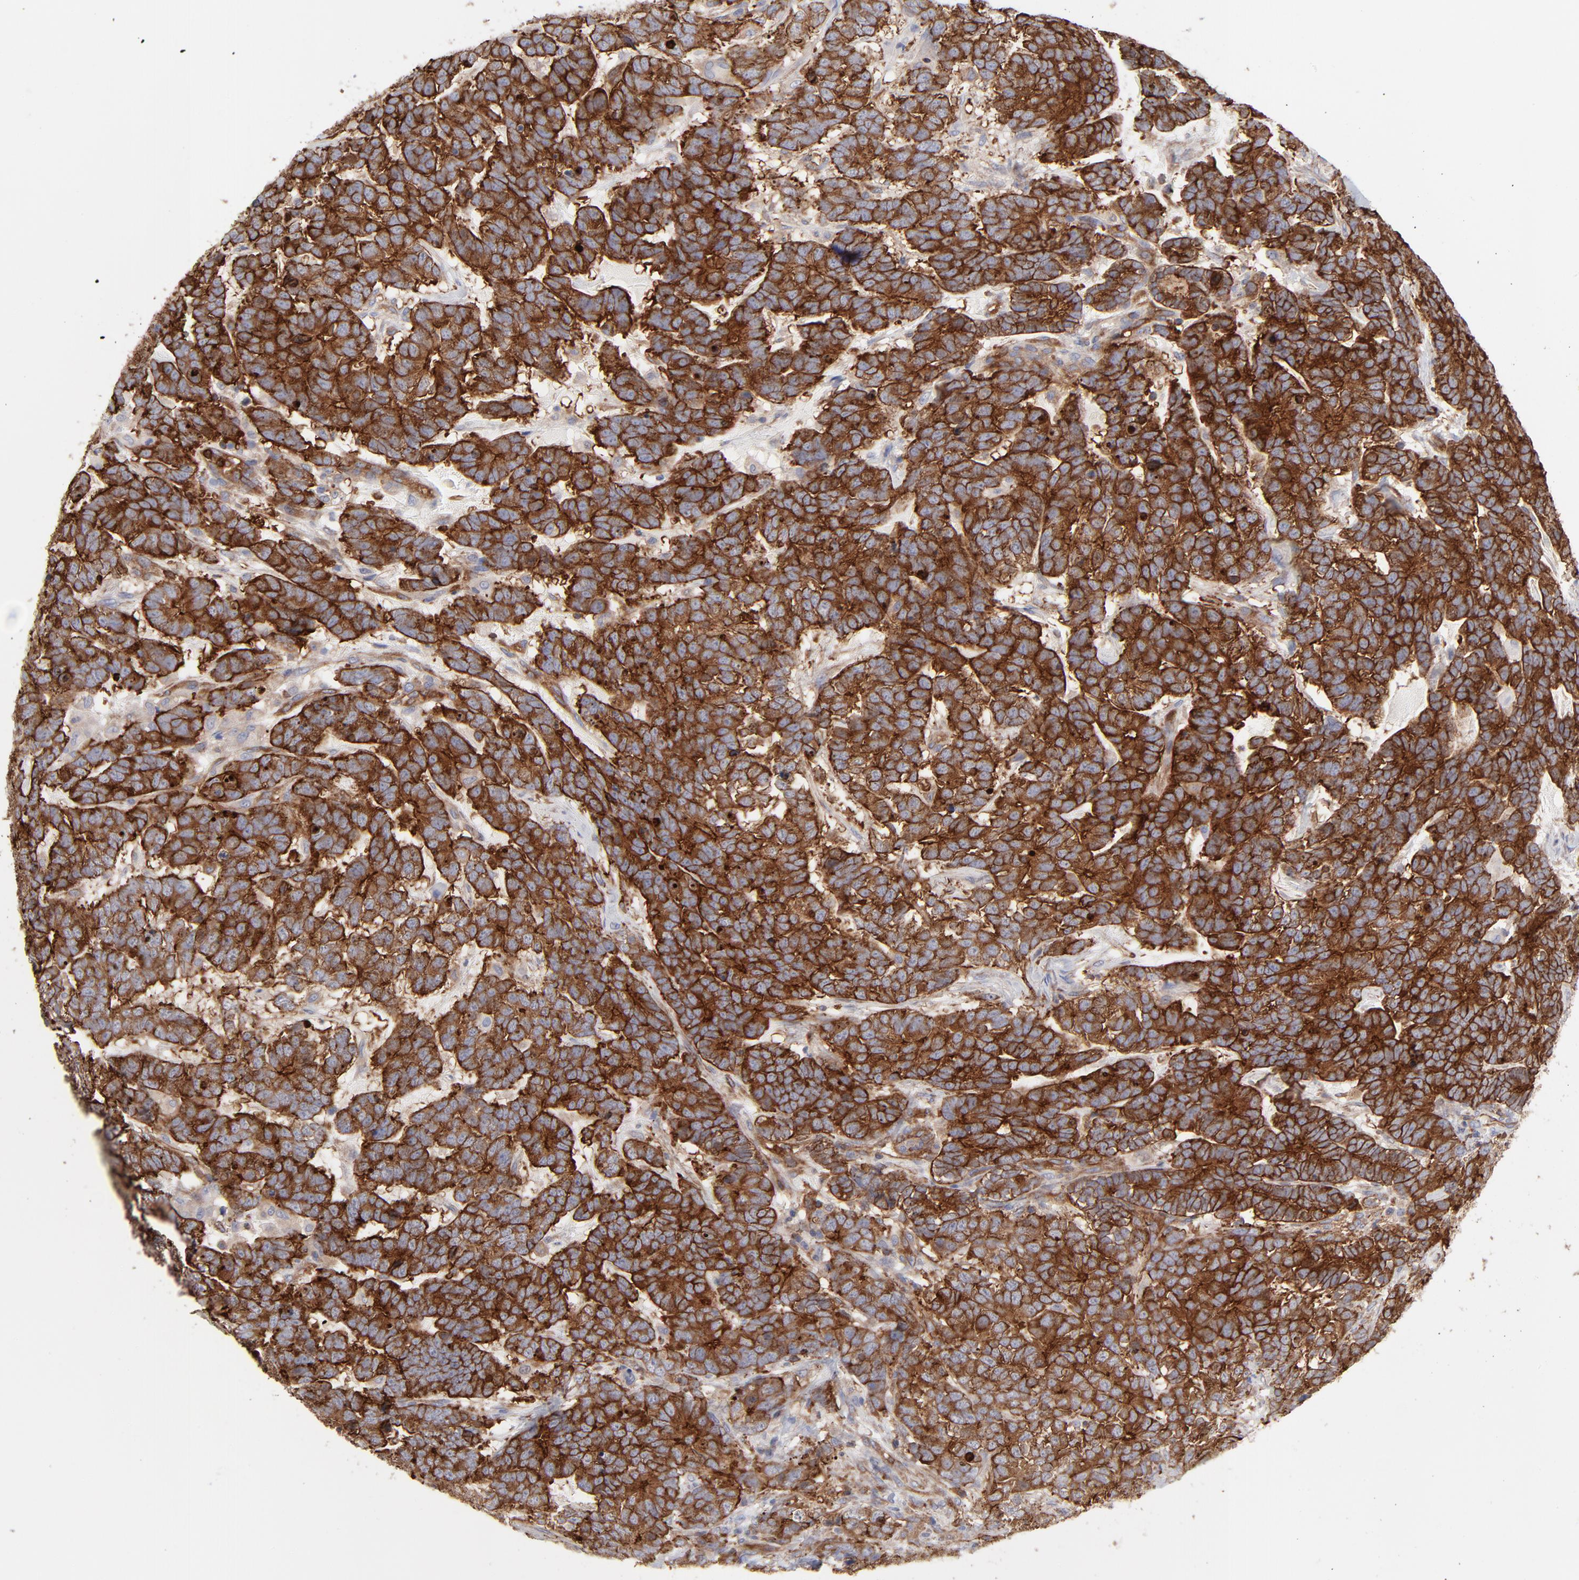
{"staining": {"intensity": "strong", "quantity": ">75%", "location": "cytoplasmic/membranous"}, "tissue": "testis cancer", "cell_type": "Tumor cells", "image_type": "cancer", "snomed": [{"axis": "morphology", "description": "Carcinoma, Embryonal, NOS"}, {"axis": "topography", "description": "Testis"}], "caption": "Protein staining demonstrates strong cytoplasmic/membranous staining in about >75% of tumor cells in testis embryonal carcinoma.", "gene": "PXN", "patient": {"sex": "male", "age": 26}}